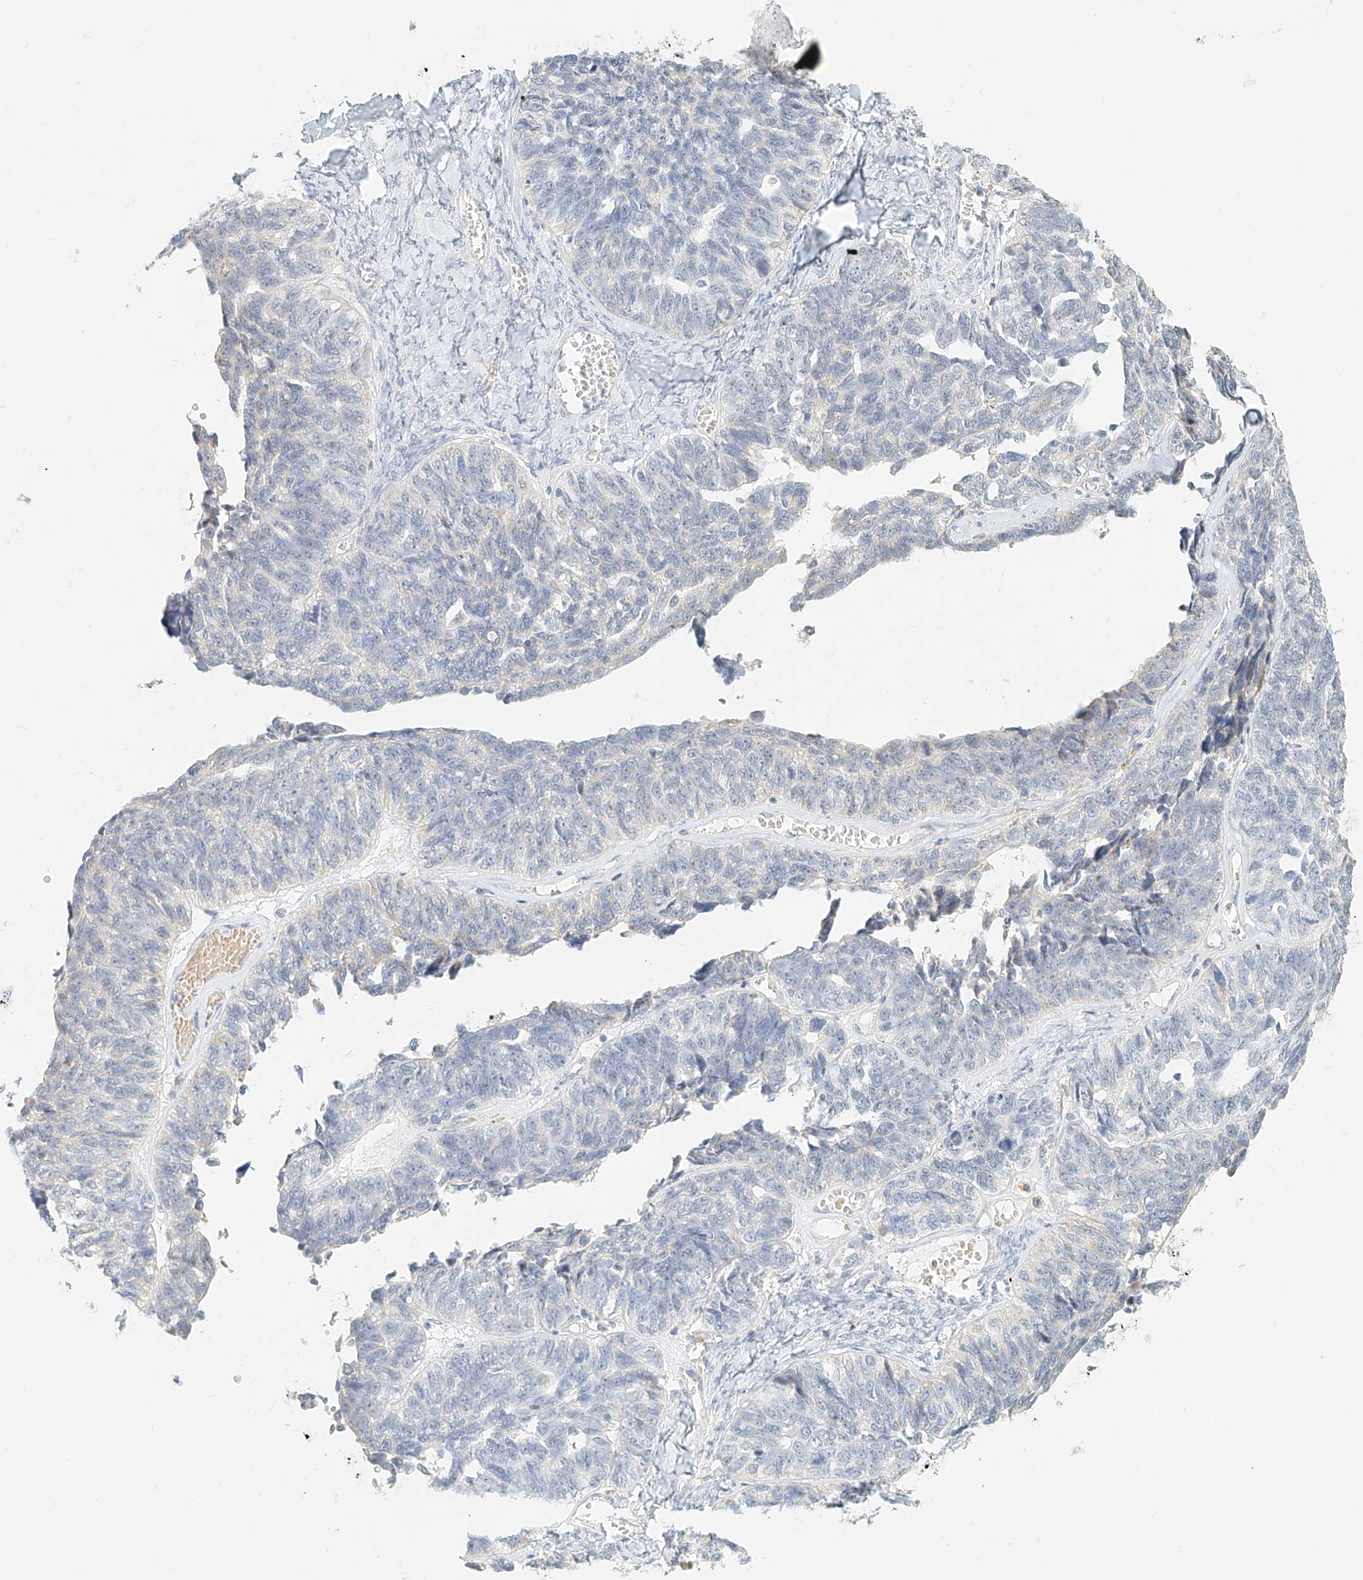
{"staining": {"intensity": "negative", "quantity": "none", "location": "none"}, "tissue": "ovarian cancer", "cell_type": "Tumor cells", "image_type": "cancer", "snomed": [{"axis": "morphology", "description": "Cystadenocarcinoma, serous, NOS"}, {"axis": "topography", "description": "Ovary"}], "caption": "Tumor cells are negative for protein expression in human ovarian cancer.", "gene": "CXorf58", "patient": {"sex": "female", "age": 79}}